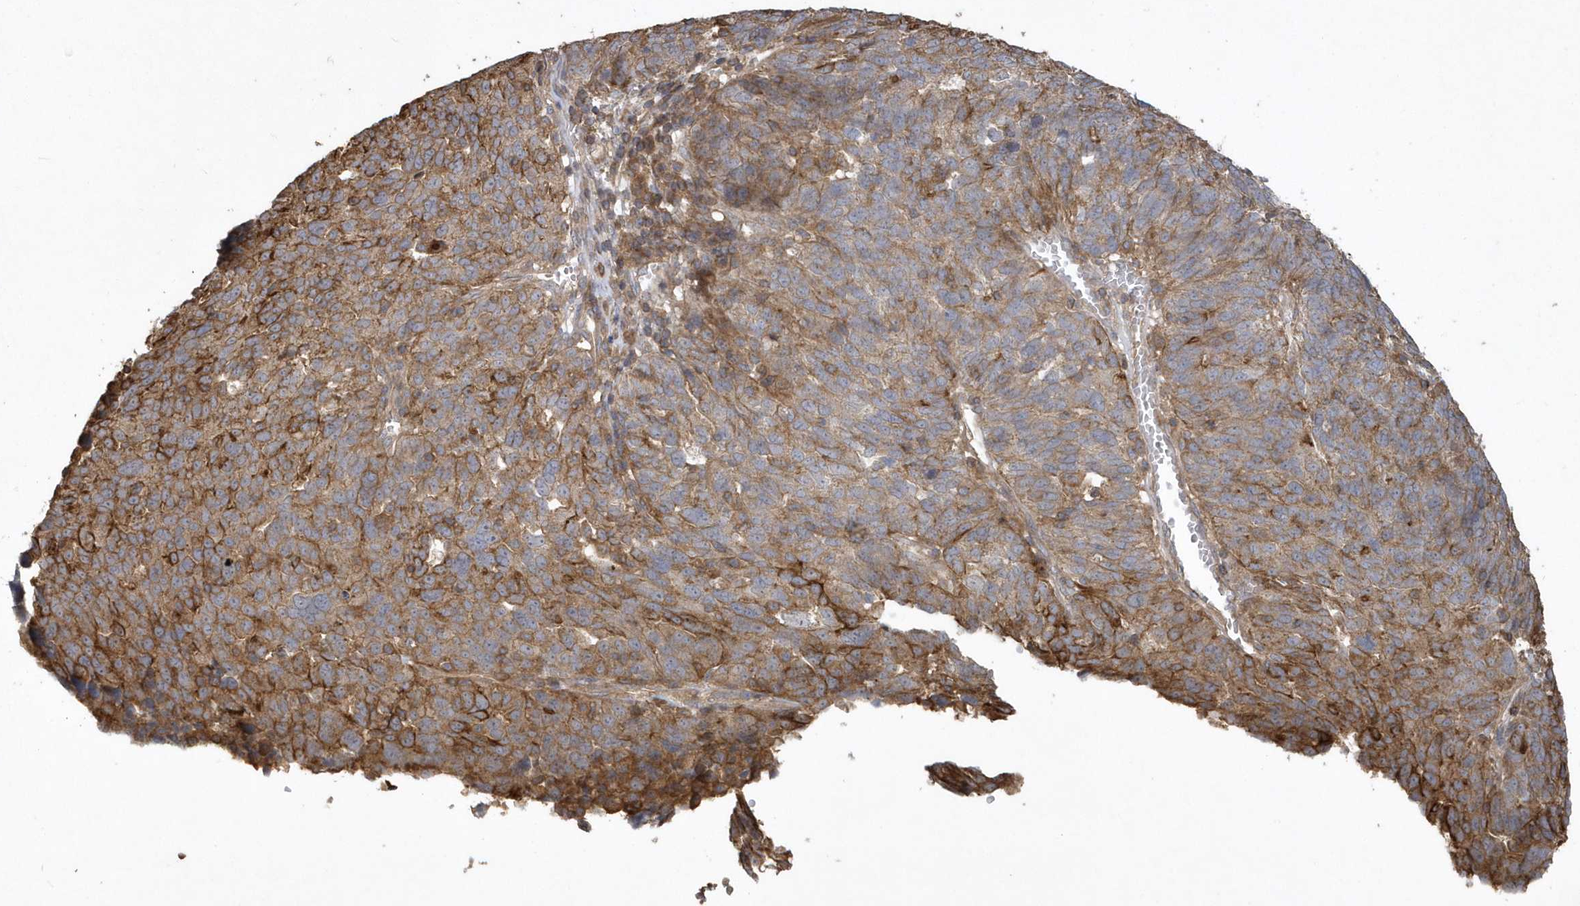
{"staining": {"intensity": "moderate", "quantity": ">75%", "location": "cytoplasmic/membranous"}, "tissue": "ovarian cancer", "cell_type": "Tumor cells", "image_type": "cancer", "snomed": [{"axis": "morphology", "description": "Cystadenocarcinoma, serous, NOS"}, {"axis": "topography", "description": "Ovary"}], "caption": "There is medium levels of moderate cytoplasmic/membranous positivity in tumor cells of serous cystadenocarcinoma (ovarian), as demonstrated by immunohistochemical staining (brown color).", "gene": "SENP8", "patient": {"sex": "female", "age": 59}}